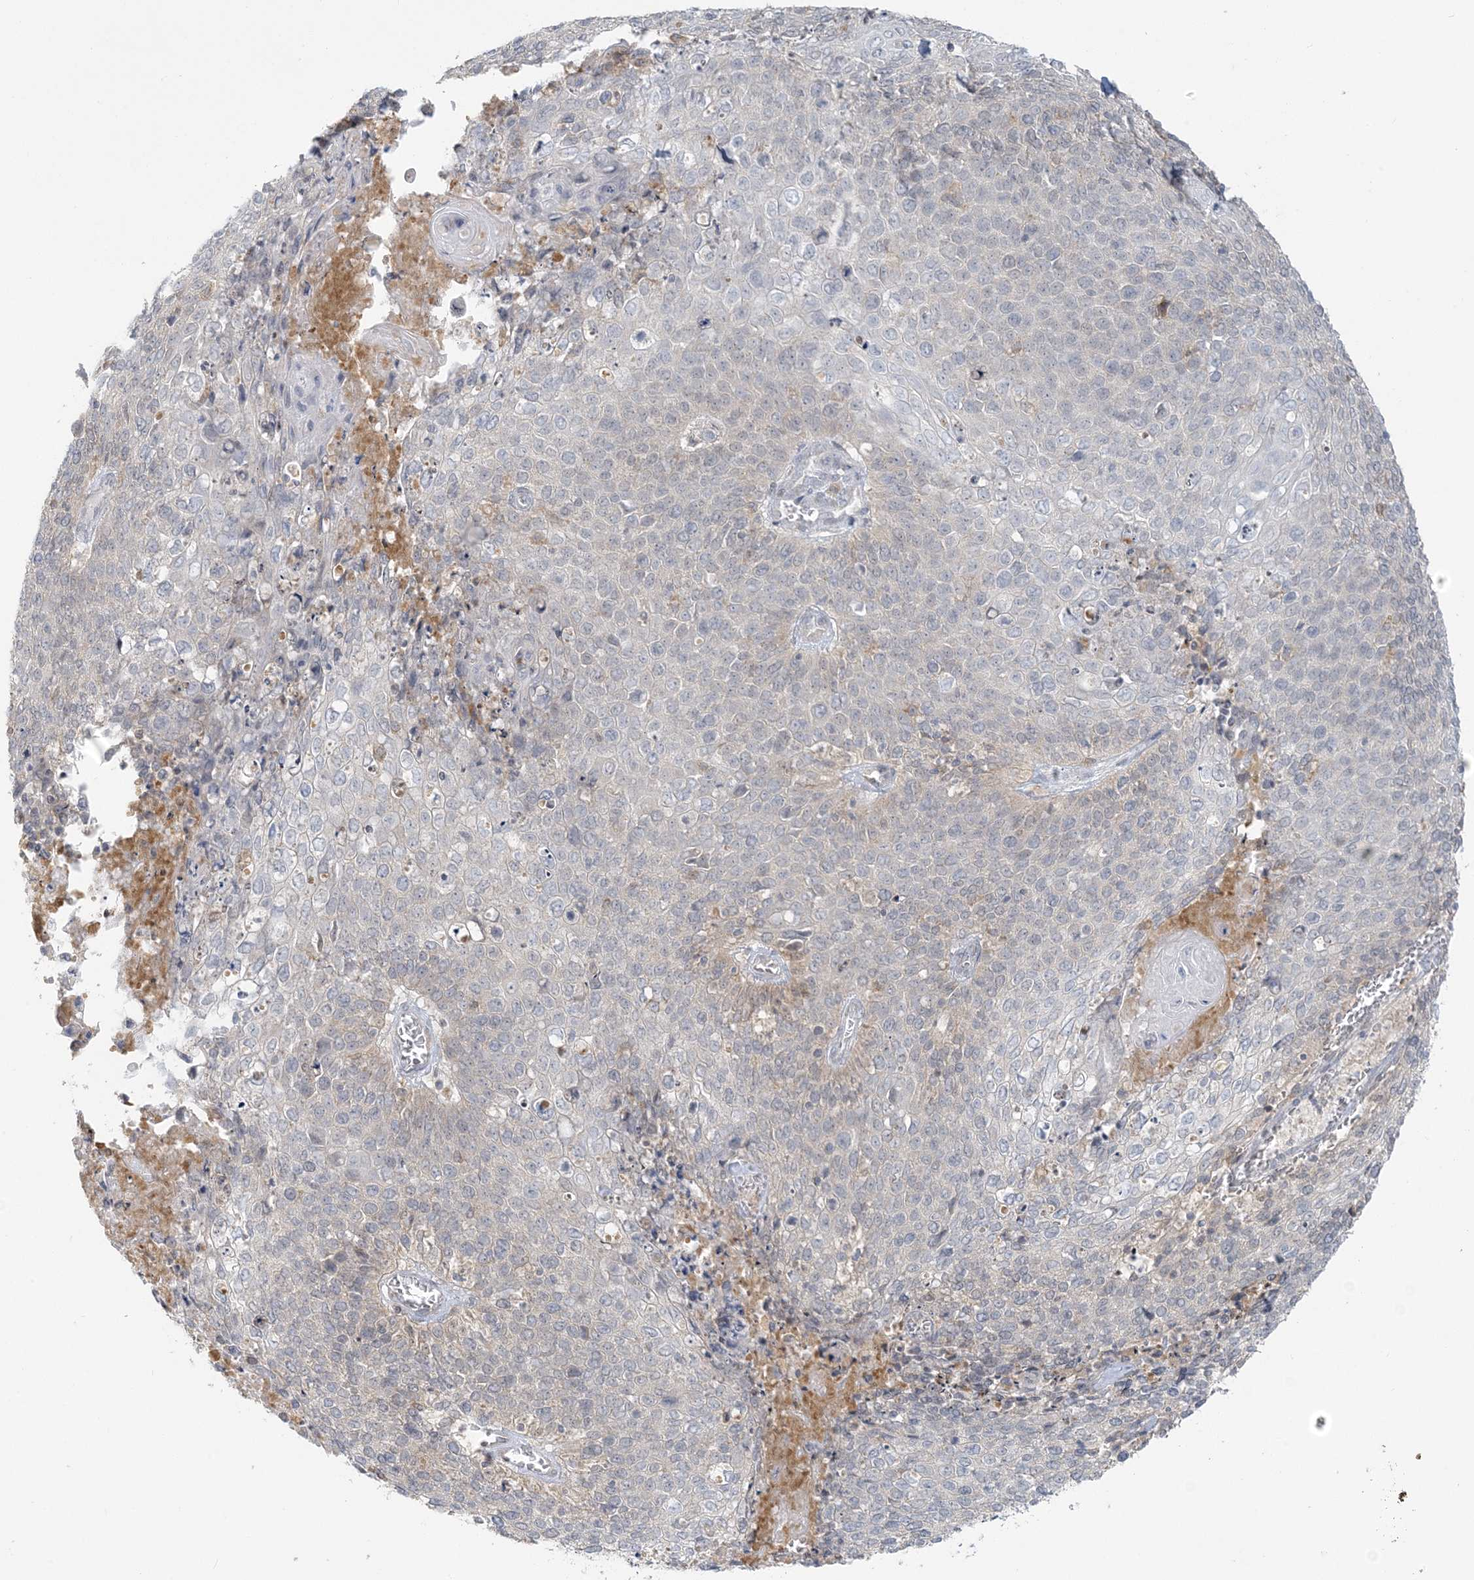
{"staining": {"intensity": "negative", "quantity": "none", "location": "none"}, "tissue": "cervical cancer", "cell_type": "Tumor cells", "image_type": "cancer", "snomed": [{"axis": "morphology", "description": "Squamous cell carcinoma, NOS"}, {"axis": "topography", "description": "Cervix"}], "caption": "Immunohistochemical staining of cervical squamous cell carcinoma displays no significant expression in tumor cells.", "gene": "EEFSEC", "patient": {"sex": "female", "age": 39}}